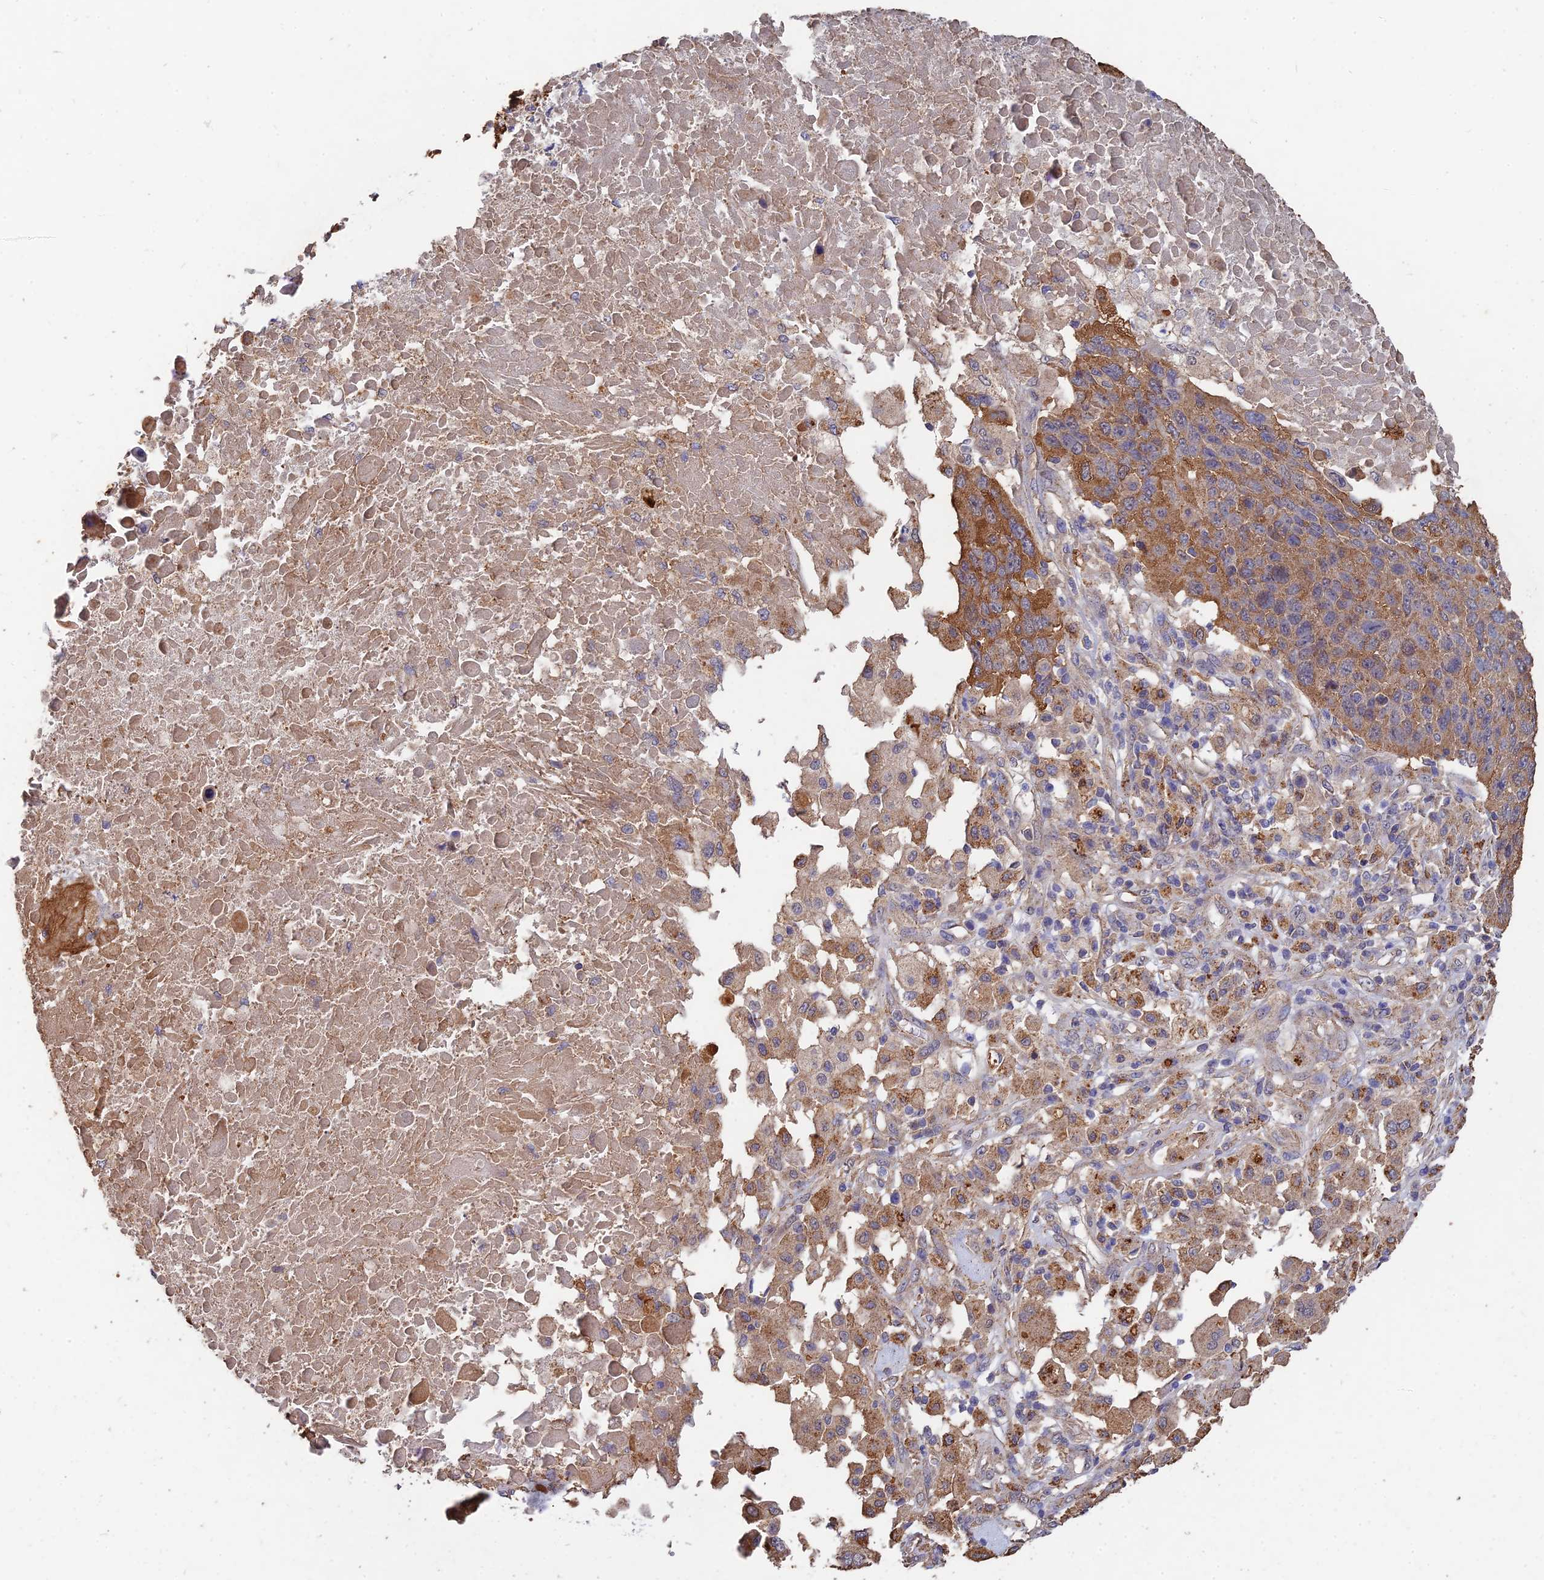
{"staining": {"intensity": "moderate", "quantity": "25%-75%", "location": "cytoplasmic/membranous"}, "tissue": "lung cancer", "cell_type": "Tumor cells", "image_type": "cancer", "snomed": [{"axis": "morphology", "description": "Normal tissue, NOS"}, {"axis": "morphology", "description": "Squamous cell carcinoma, NOS"}, {"axis": "topography", "description": "Lymph node"}, {"axis": "topography", "description": "Lung"}], "caption": "A brown stain labels moderate cytoplasmic/membranous expression of a protein in human lung cancer (squamous cell carcinoma) tumor cells.", "gene": "SLC38A11", "patient": {"sex": "male", "age": 66}}